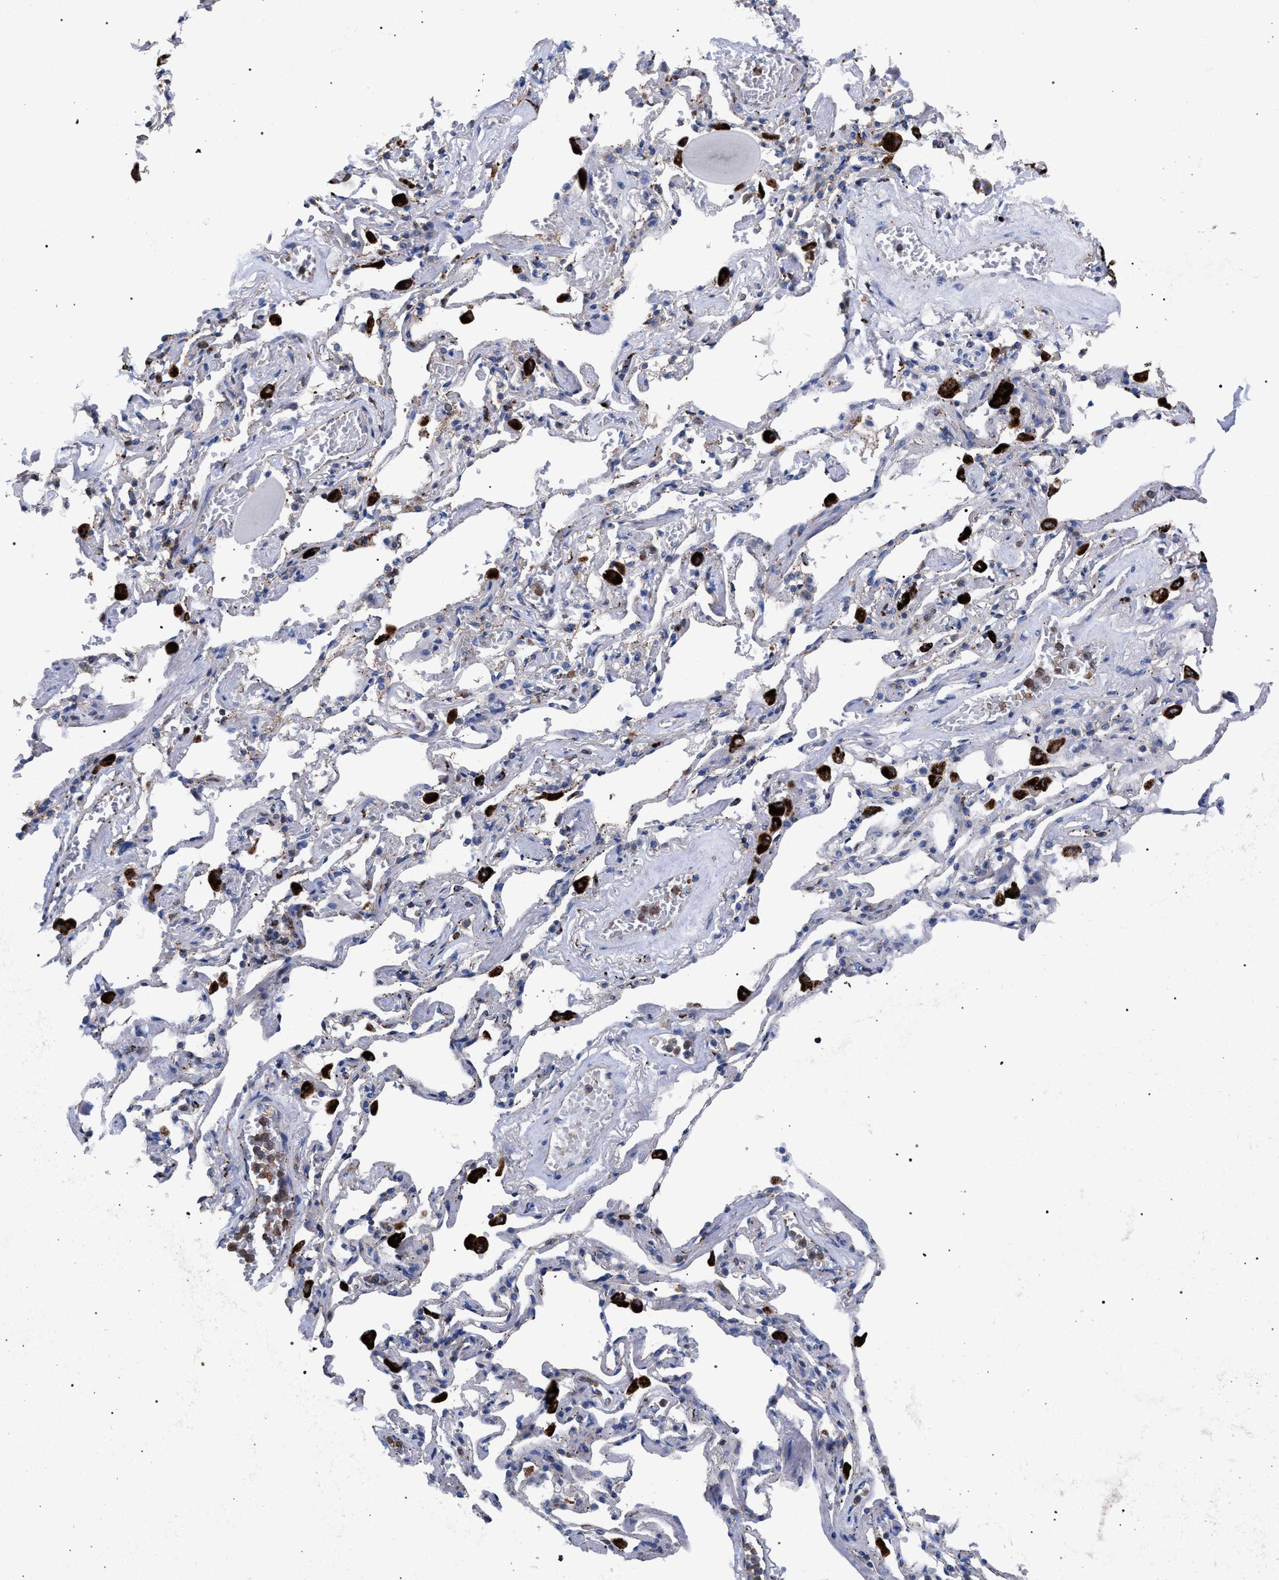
{"staining": {"intensity": "negative", "quantity": "none", "location": "none"}, "tissue": "adipose tissue", "cell_type": "Adipocytes", "image_type": "normal", "snomed": [{"axis": "morphology", "description": "Normal tissue, NOS"}, {"axis": "topography", "description": "Cartilage tissue"}, {"axis": "topography", "description": "Lung"}], "caption": "The immunohistochemistry (IHC) micrograph has no significant staining in adipocytes of adipose tissue.", "gene": "PPT1", "patient": {"sex": "female", "age": 77}}